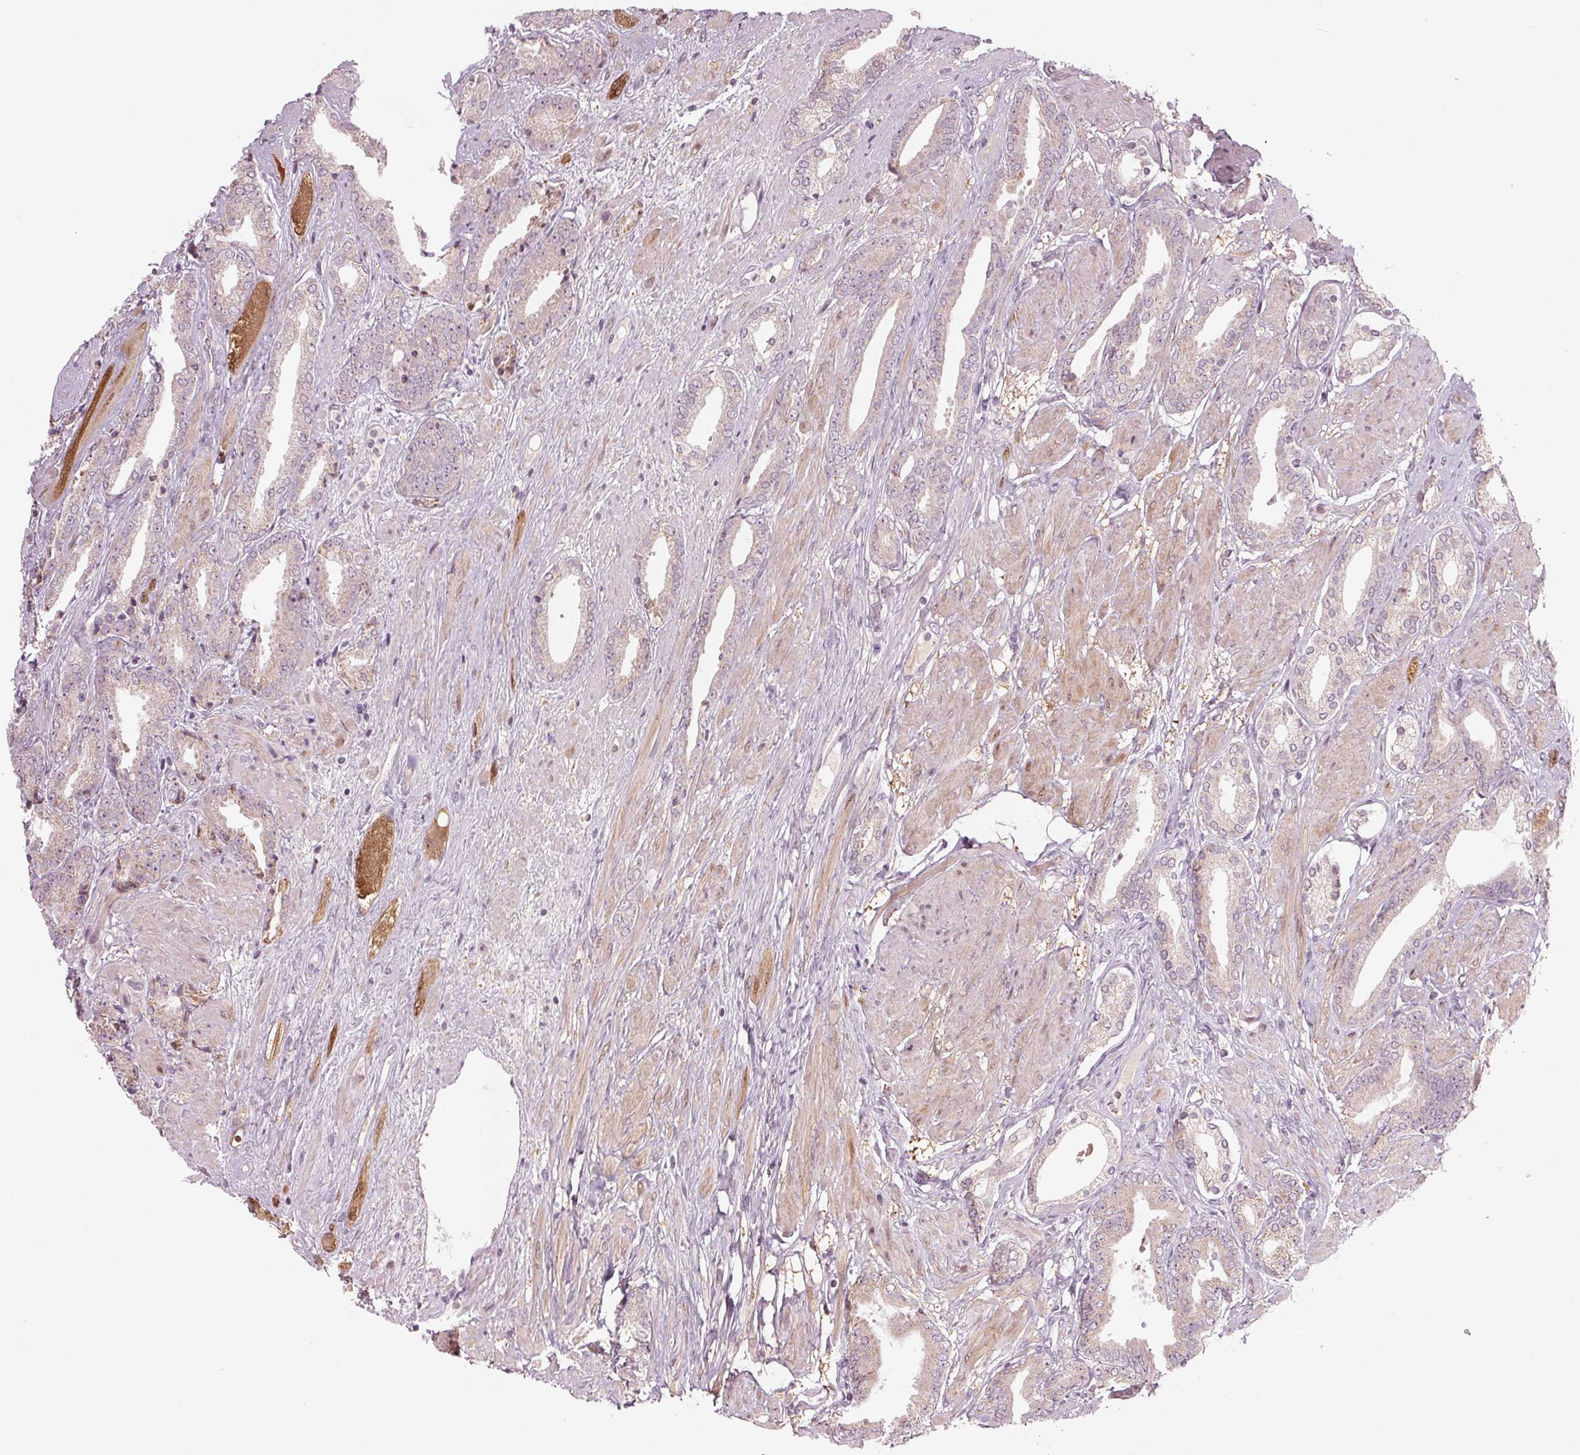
{"staining": {"intensity": "negative", "quantity": "none", "location": "none"}, "tissue": "prostate cancer", "cell_type": "Tumor cells", "image_type": "cancer", "snomed": [{"axis": "morphology", "description": "Adenocarcinoma, High grade"}, {"axis": "topography", "description": "Prostate"}], "caption": "High power microscopy histopathology image of an IHC histopathology image of prostate cancer (adenocarcinoma (high-grade)), revealing no significant positivity in tumor cells. (DAB (3,3'-diaminobenzidine) immunohistochemistry visualized using brightfield microscopy, high magnification).", "gene": "ZNF605", "patient": {"sex": "male", "age": 56}}